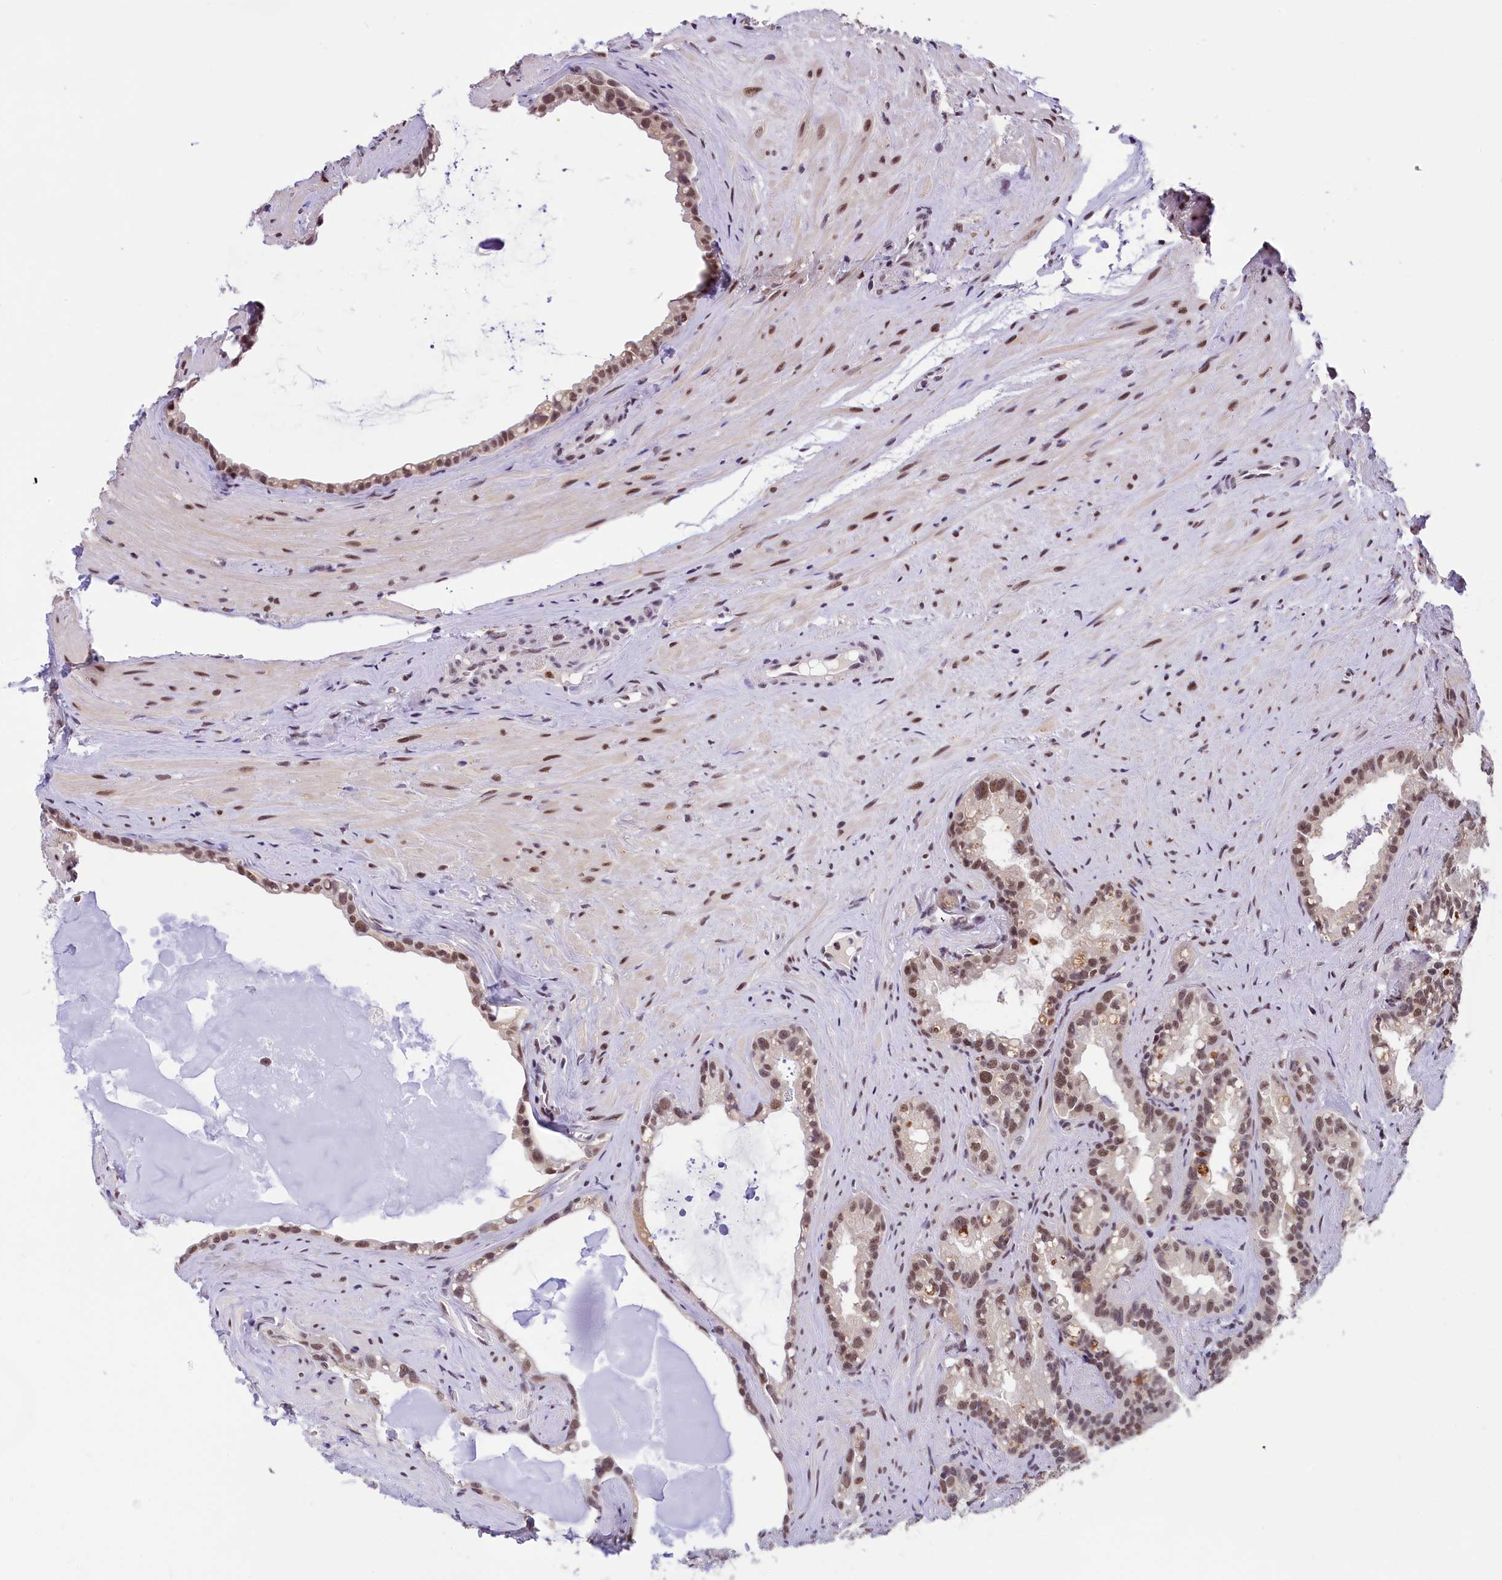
{"staining": {"intensity": "moderate", "quantity": ">75%", "location": "nuclear"}, "tissue": "seminal vesicle", "cell_type": "Glandular cells", "image_type": "normal", "snomed": [{"axis": "morphology", "description": "Normal tissue, NOS"}, {"axis": "topography", "description": "Prostate"}, {"axis": "topography", "description": "Seminal veicle"}], "caption": "Immunohistochemistry (IHC) histopathology image of normal seminal vesicle: human seminal vesicle stained using immunohistochemistry (IHC) displays medium levels of moderate protein expression localized specifically in the nuclear of glandular cells, appearing as a nuclear brown color.", "gene": "ZC3H4", "patient": {"sex": "male", "age": 79}}